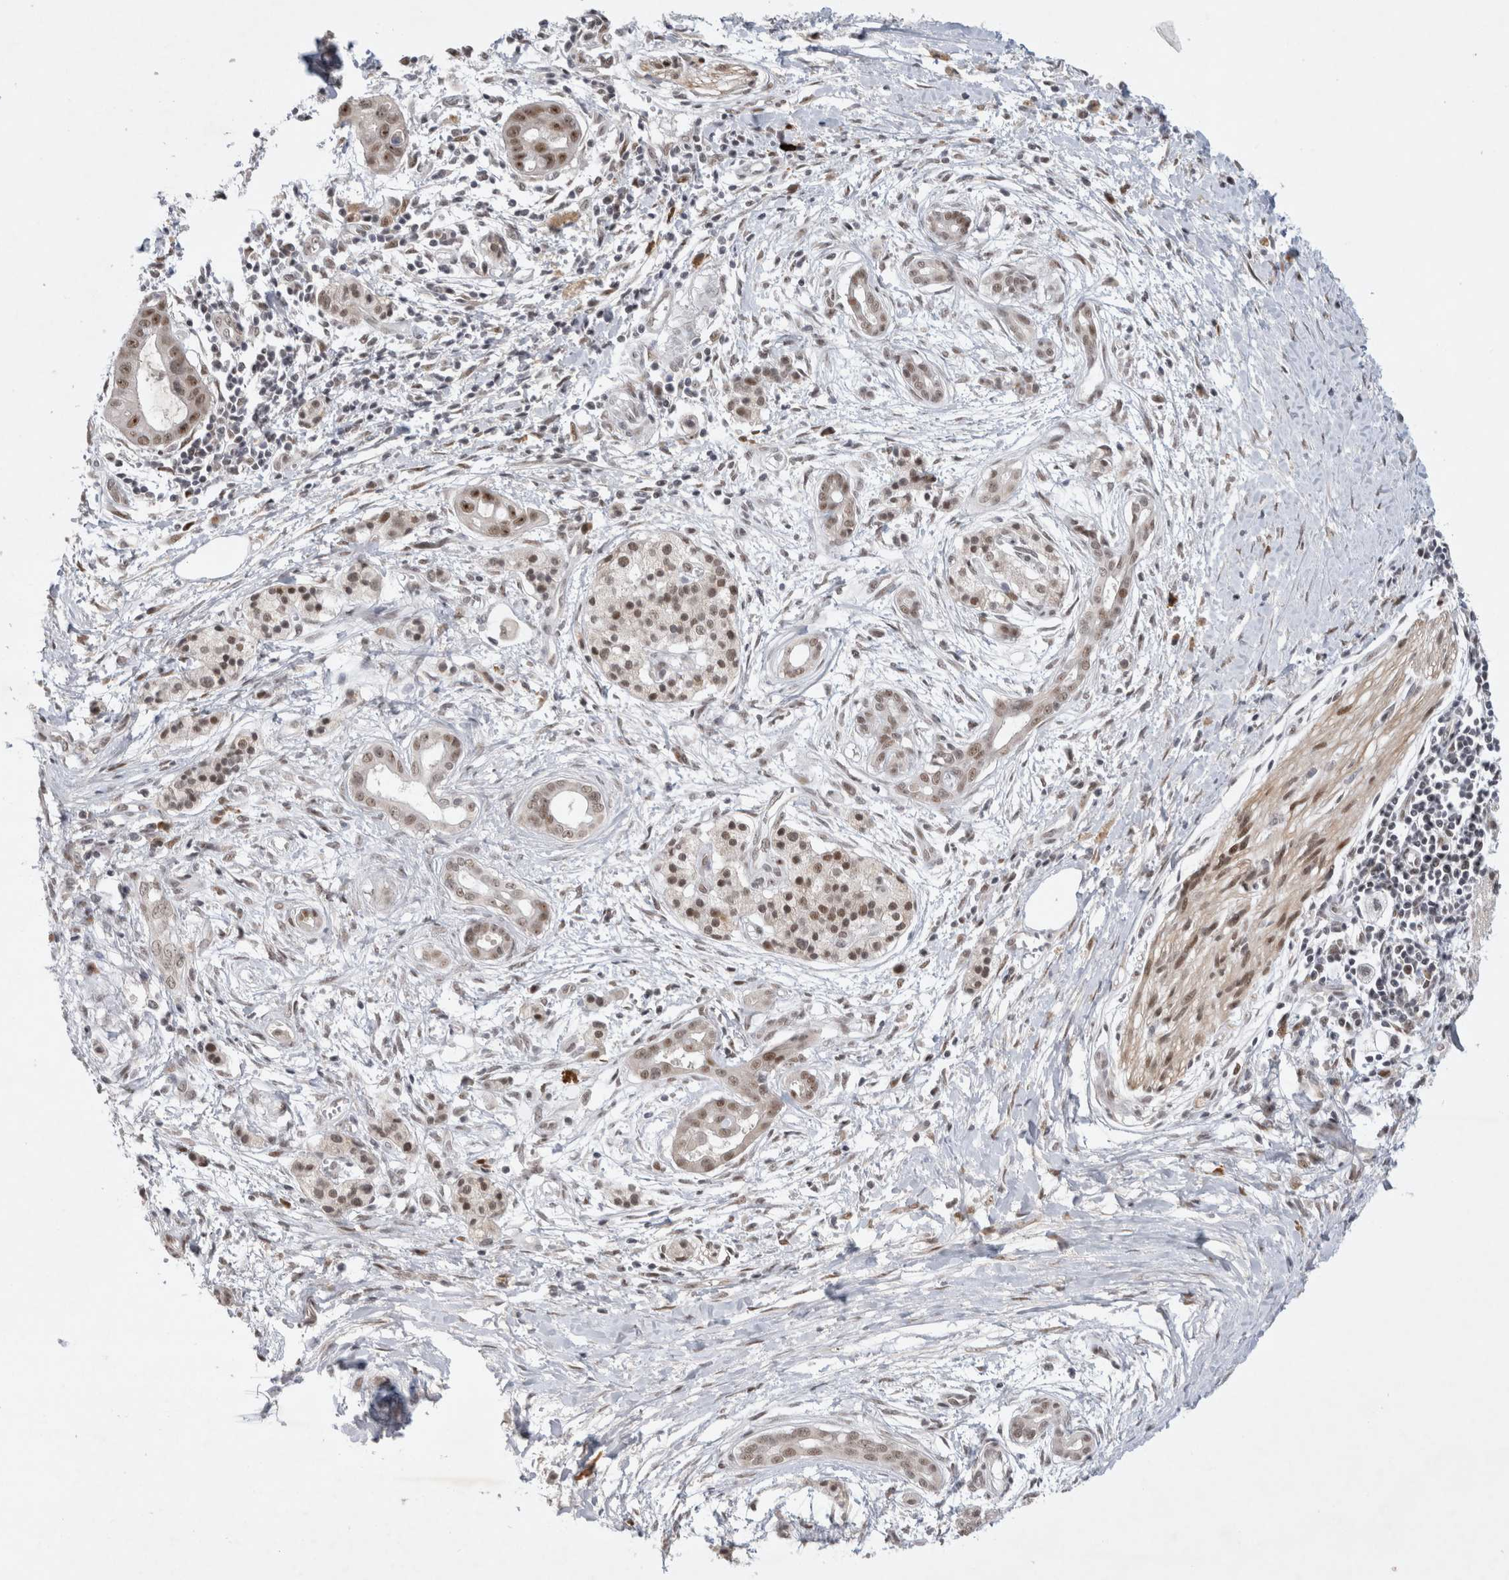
{"staining": {"intensity": "moderate", "quantity": ">75%", "location": "nuclear"}, "tissue": "pancreatic cancer", "cell_type": "Tumor cells", "image_type": "cancer", "snomed": [{"axis": "morphology", "description": "Adenocarcinoma, NOS"}, {"axis": "topography", "description": "Pancreas"}], "caption": "Protein staining by IHC displays moderate nuclear expression in approximately >75% of tumor cells in pancreatic cancer (adenocarcinoma).", "gene": "HESX1", "patient": {"sex": "male", "age": 59}}